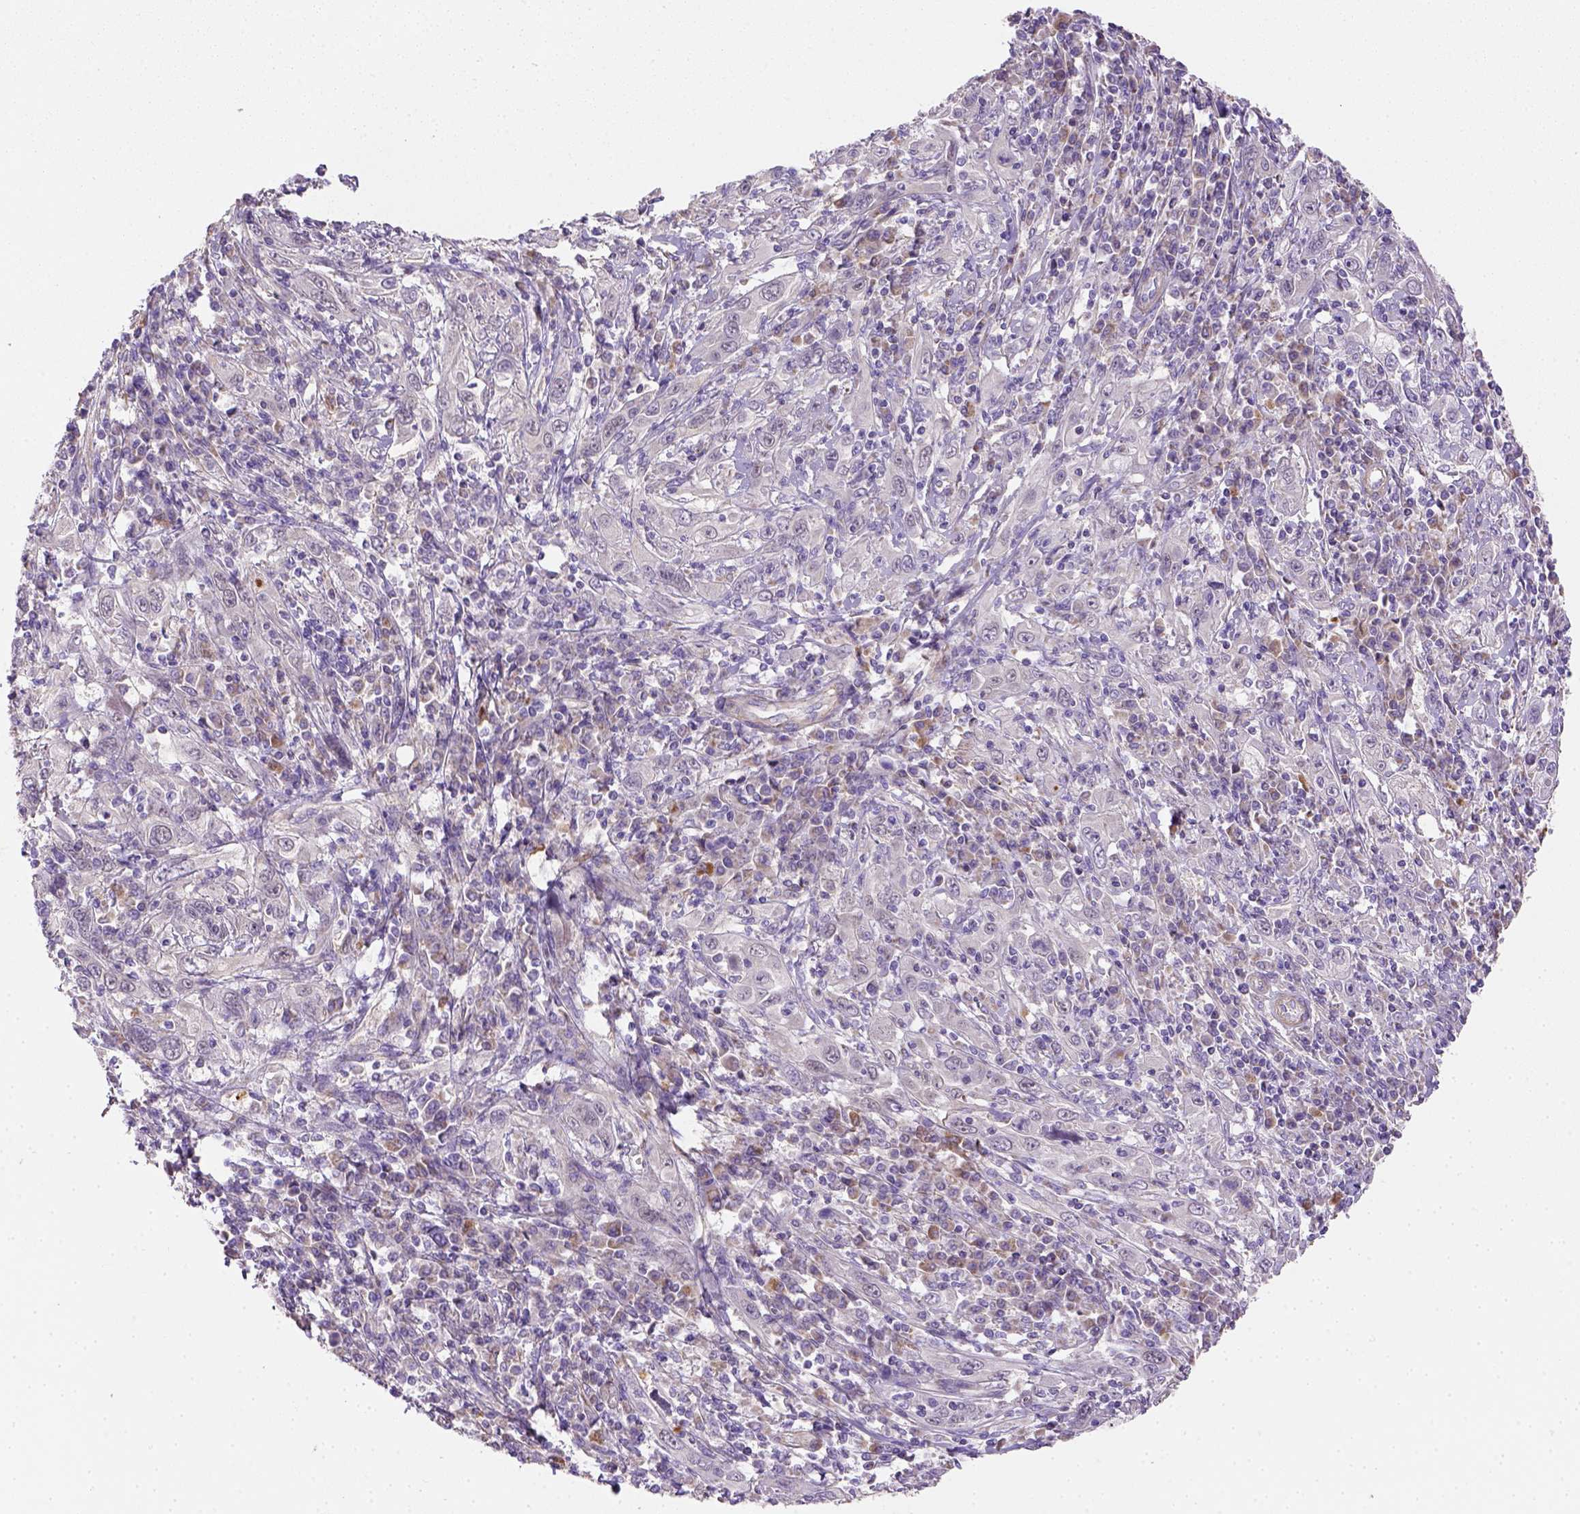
{"staining": {"intensity": "negative", "quantity": "none", "location": "none"}, "tissue": "cervical cancer", "cell_type": "Tumor cells", "image_type": "cancer", "snomed": [{"axis": "morphology", "description": "Squamous cell carcinoma, NOS"}, {"axis": "topography", "description": "Cervix"}], "caption": "Tumor cells are negative for brown protein staining in cervical cancer. Brightfield microscopy of immunohistochemistry stained with DAB (3,3'-diaminobenzidine) (brown) and hematoxylin (blue), captured at high magnification.", "gene": "HTRA1", "patient": {"sex": "female", "age": 46}}